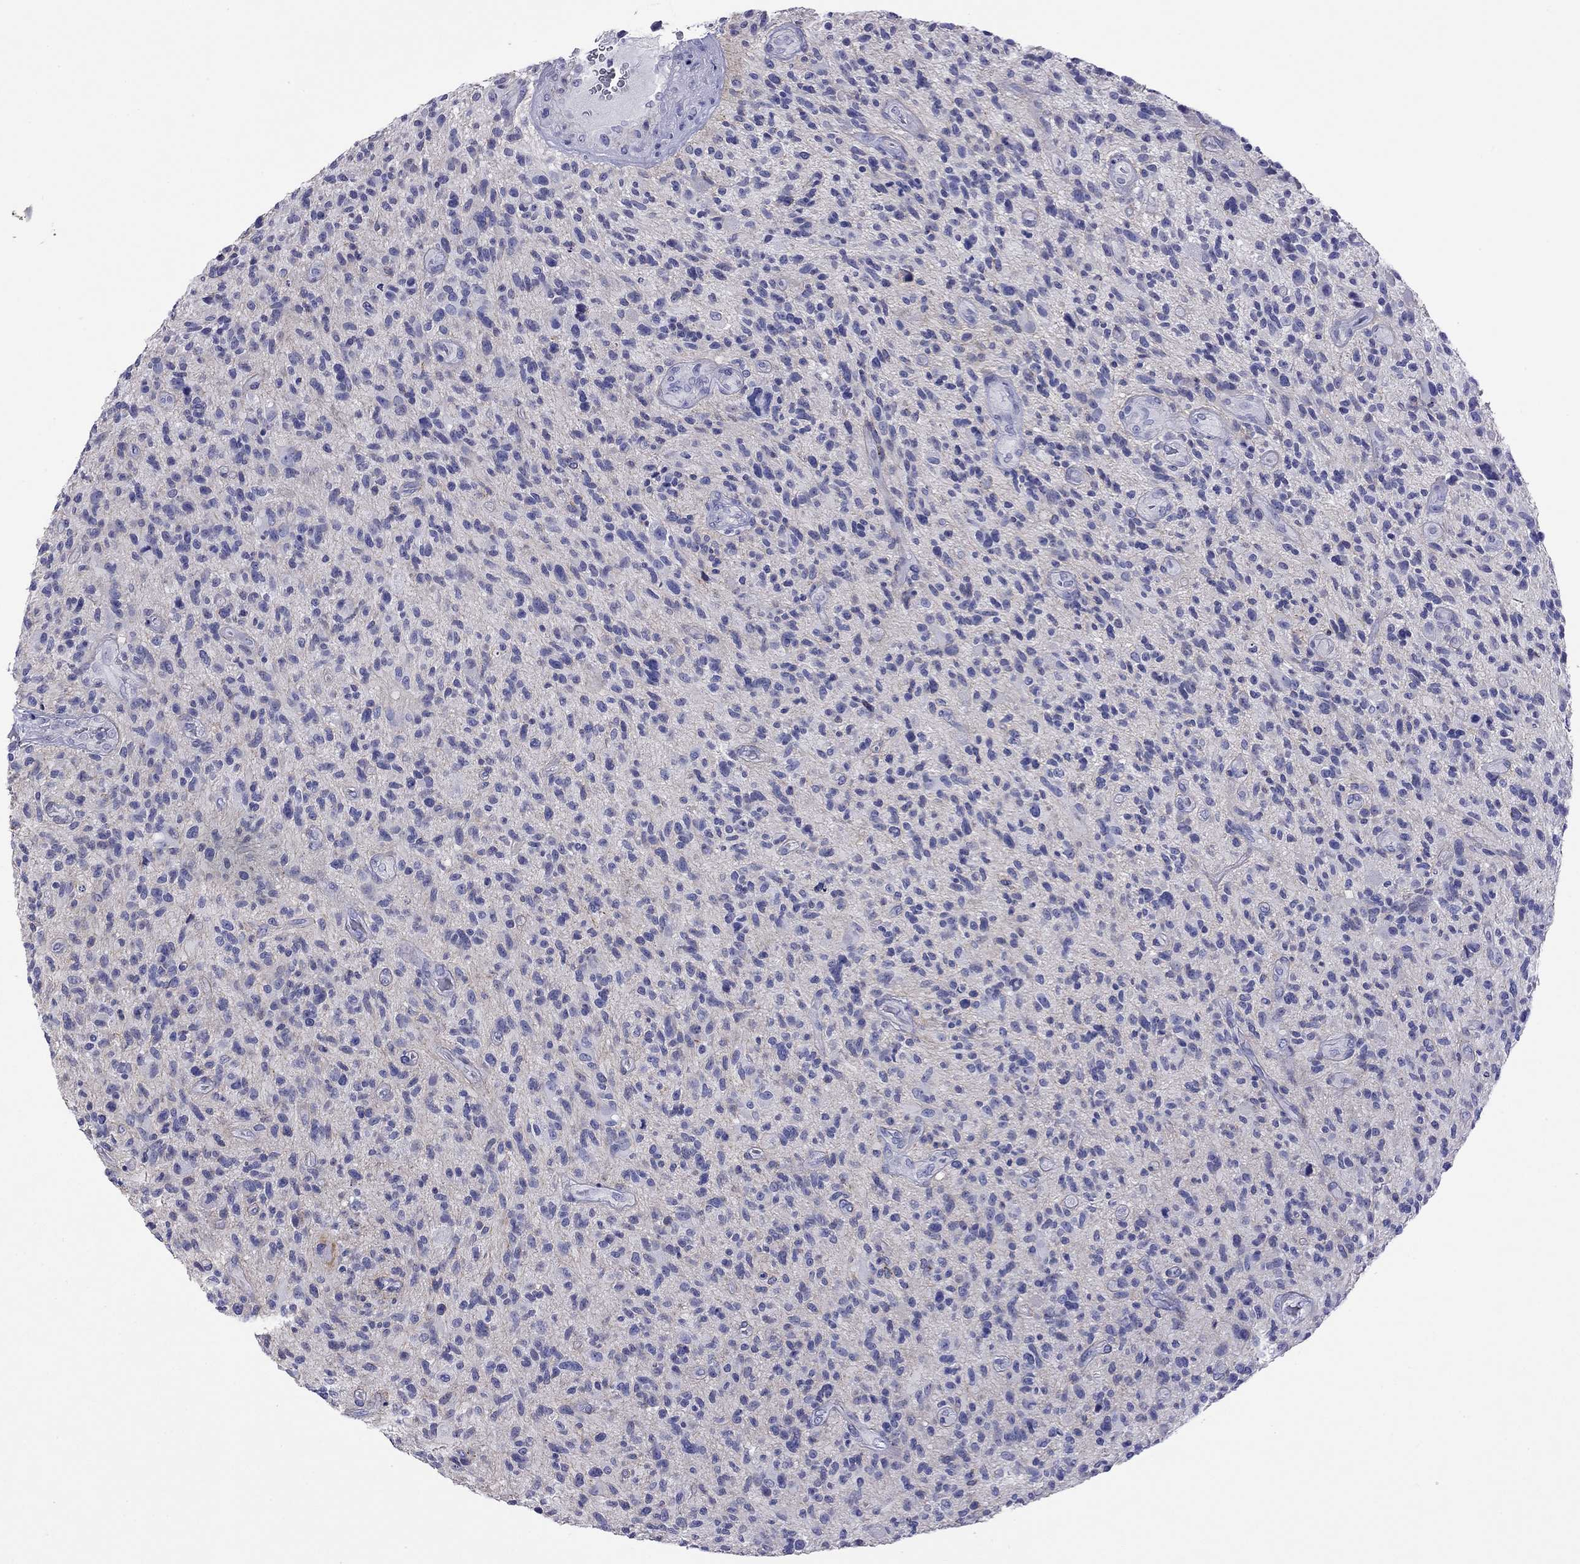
{"staining": {"intensity": "negative", "quantity": "none", "location": "none"}, "tissue": "glioma", "cell_type": "Tumor cells", "image_type": "cancer", "snomed": [{"axis": "morphology", "description": "Glioma, malignant, High grade"}, {"axis": "topography", "description": "Brain"}], "caption": "IHC micrograph of neoplastic tissue: malignant glioma (high-grade) stained with DAB (3,3'-diaminobenzidine) demonstrates no significant protein positivity in tumor cells.", "gene": "KIAA2012", "patient": {"sex": "male", "age": 47}}